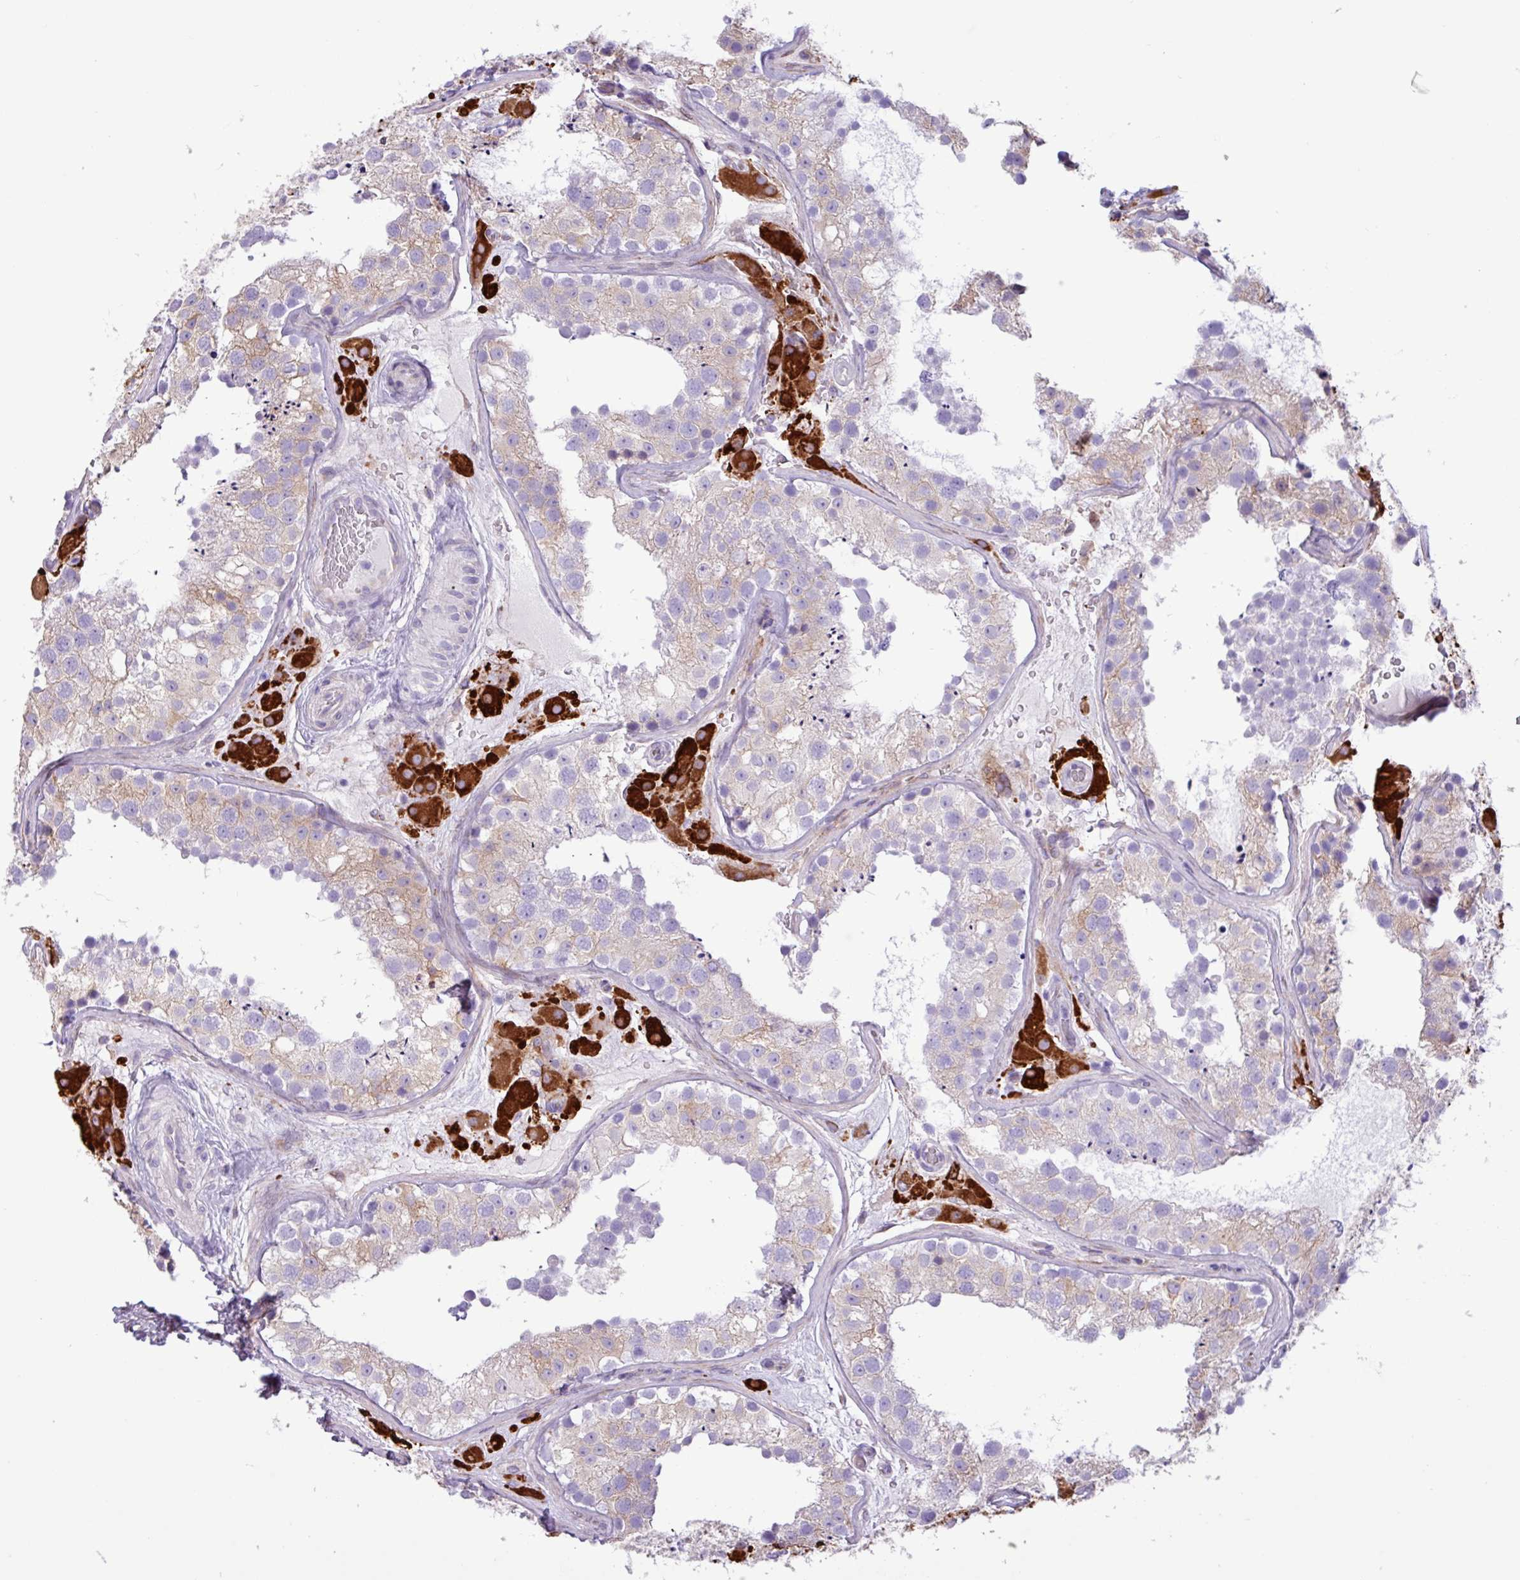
{"staining": {"intensity": "weak", "quantity": "25%-75%", "location": "cytoplasmic/membranous"}, "tissue": "testis", "cell_type": "Cells in seminiferous ducts", "image_type": "normal", "snomed": [{"axis": "morphology", "description": "Normal tissue, NOS"}, {"axis": "topography", "description": "Testis"}], "caption": "Immunohistochemical staining of benign testis displays 25%-75% levels of weak cytoplasmic/membranous protein expression in approximately 25%-75% of cells in seminiferous ducts. The staining was performed using DAB (3,3'-diaminobenzidine), with brown indicating positive protein expression. Nuclei are stained blue with hematoxylin.", "gene": "SLC38A1", "patient": {"sex": "male", "age": 26}}